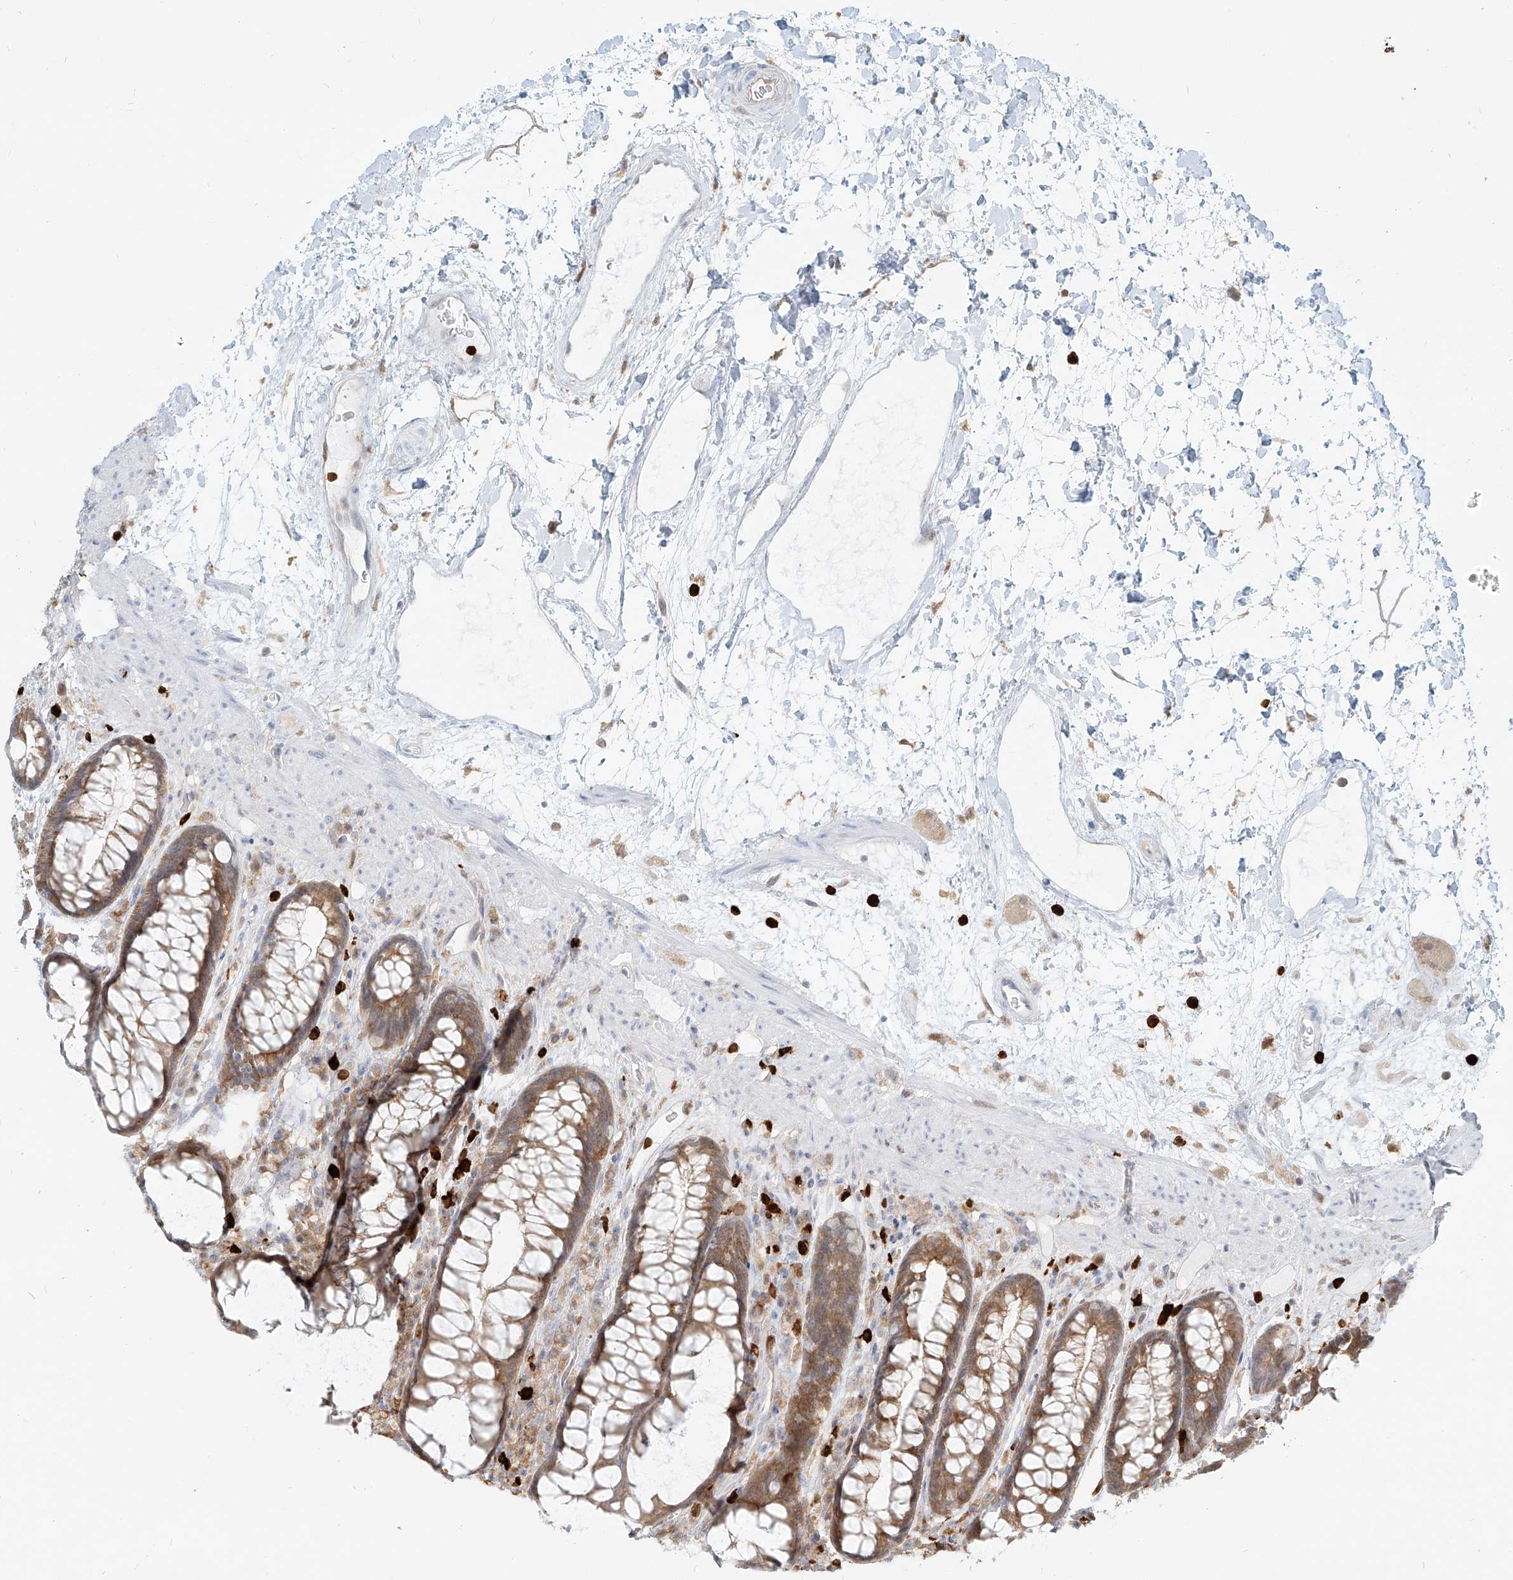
{"staining": {"intensity": "moderate", "quantity": ">75%", "location": "cytoplasmic/membranous"}, "tissue": "rectum", "cell_type": "Glandular cells", "image_type": "normal", "snomed": [{"axis": "morphology", "description": "Normal tissue, NOS"}, {"axis": "topography", "description": "Rectum"}], "caption": "A high-resolution micrograph shows immunohistochemistry staining of benign rectum, which displays moderate cytoplasmic/membranous positivity in about >75% of glandular cells.", "gene": "PGD", "patient": {"sex": "male", "age": 64}}